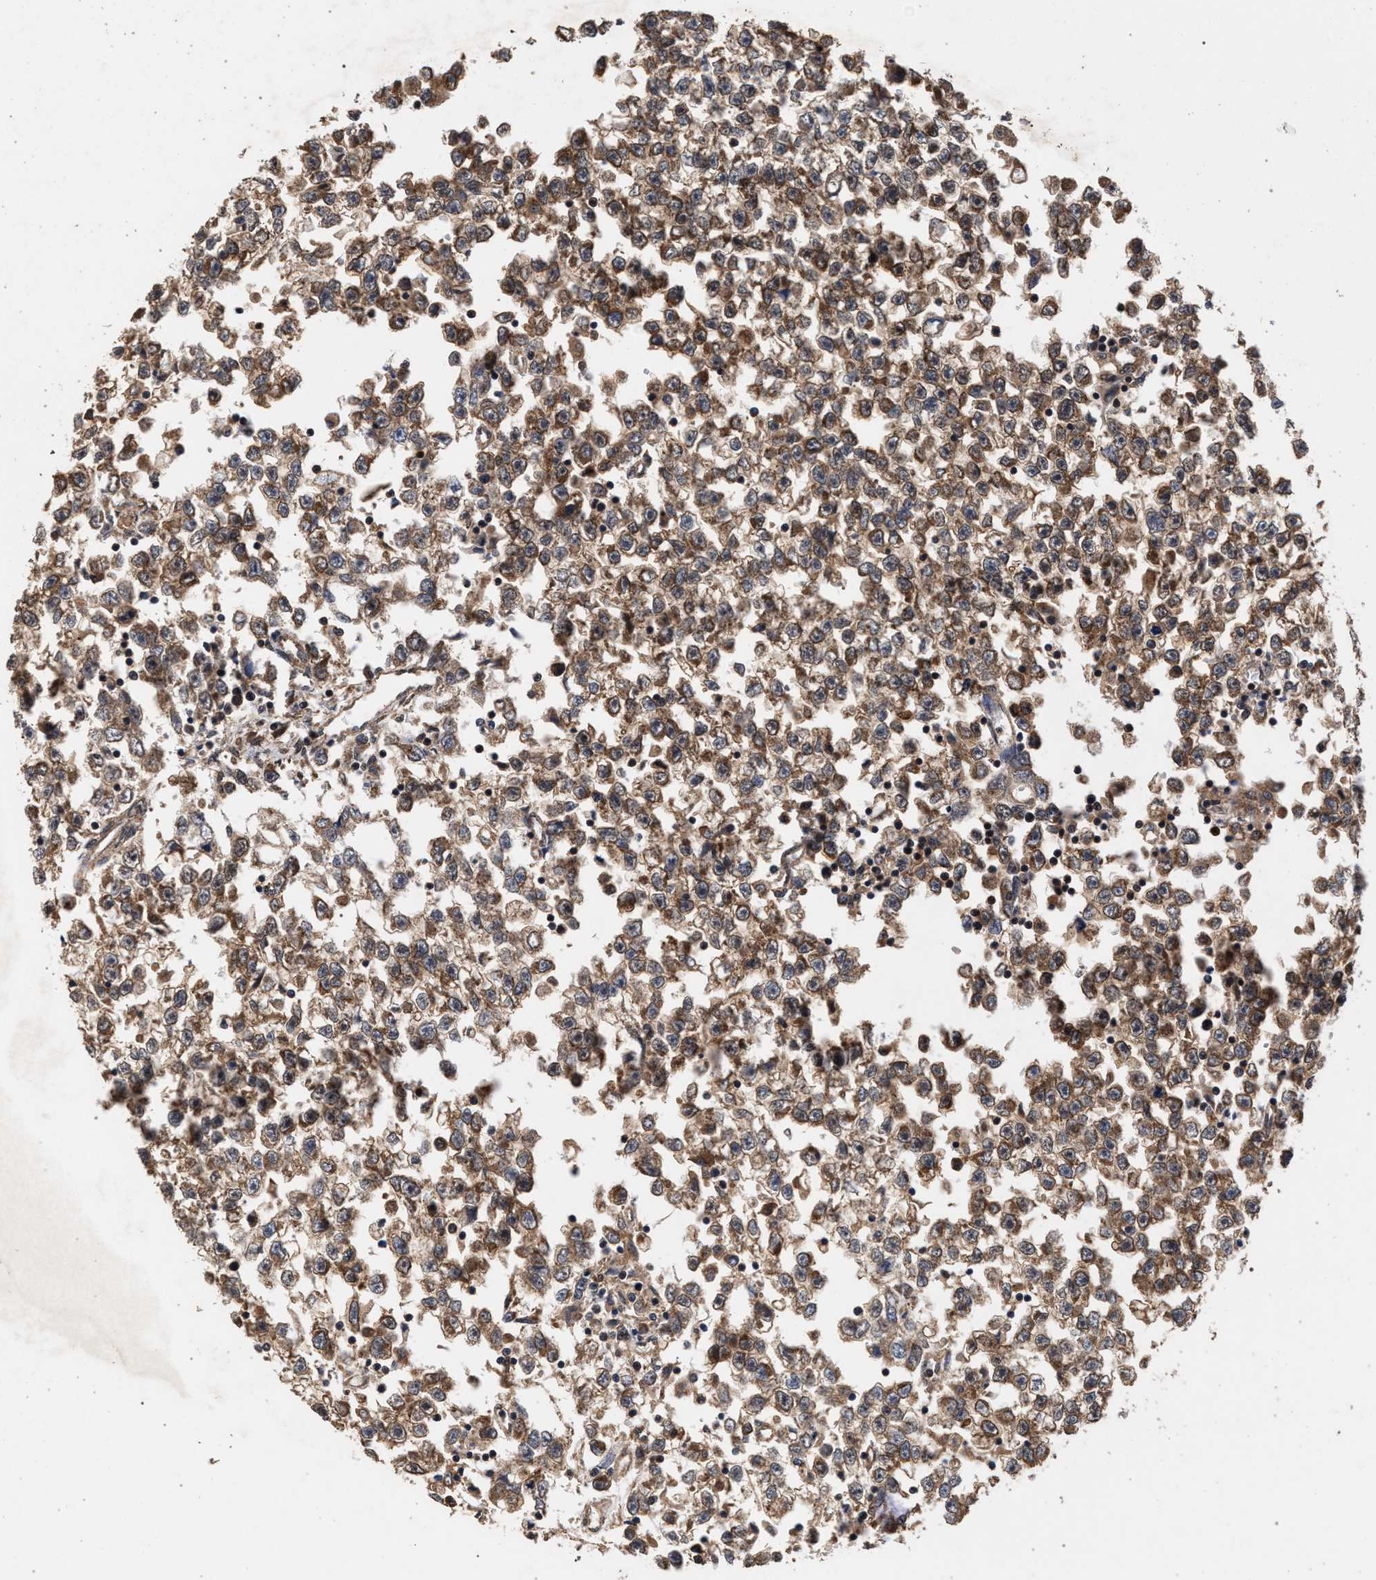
{"staining": {"intensity": "moderate", "quantity": ">75%", "location": "cytoplasmic/membranous"}, "tissue": "testis cancer", "cell_type": "Tumor cells", "image_type": "cancer", "snomed": [{"axis": "morphology", "description": "Seminoma, NOS"}, {"axis": "morphology", "description": "Carcinoma, Embryonal, NOS"}, {"axis": "topography", "description": "Testis"}], "caption": "Seminoma (testis) stained with a protein marker shows moderate staining in tumor cells.", "gene": "ACOX1", "patient": {"sex": "male", "age": 51}}